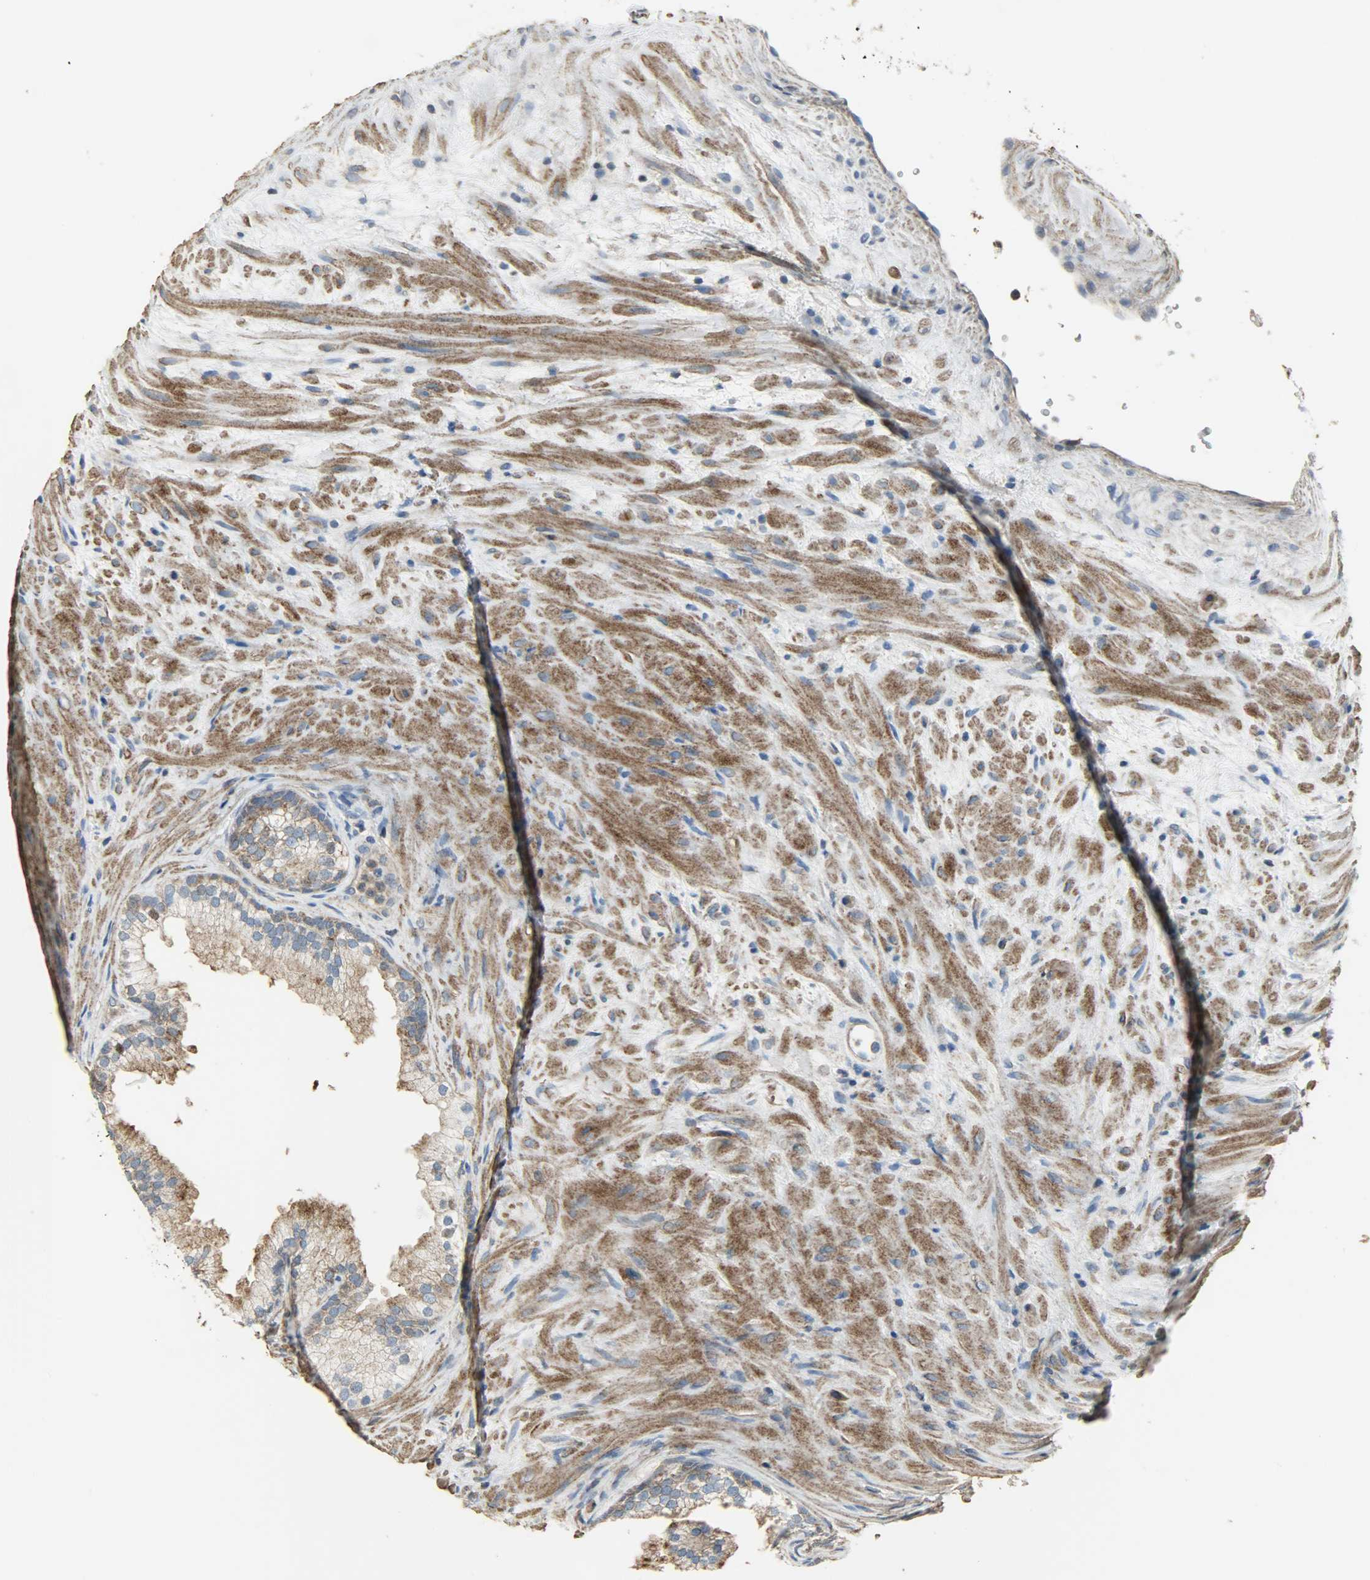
{"staining": {"intensity": "weak", "quantity": ">75%", "location": "cytoplasmic/membranous"}, "tissue": "prostate", "cell_type": "Glandular cells", "image_type": "normal", "snomed": [{"axis": "morphology", "description": "Normal tissue, NOS"}, {"axis": "topography", "description": "Prostate"}], "caption": "IHC photomicrograph of normal prostate: prostate stained using IHC reveals low levels of weak protein expression localized specifically in the cytoplasmic/membranous of glandular cells, appearing as a cytoplasmic/membranous brown color.", "gene": "DNAJA4", "patient": {"sex": "male", "age": 76}}